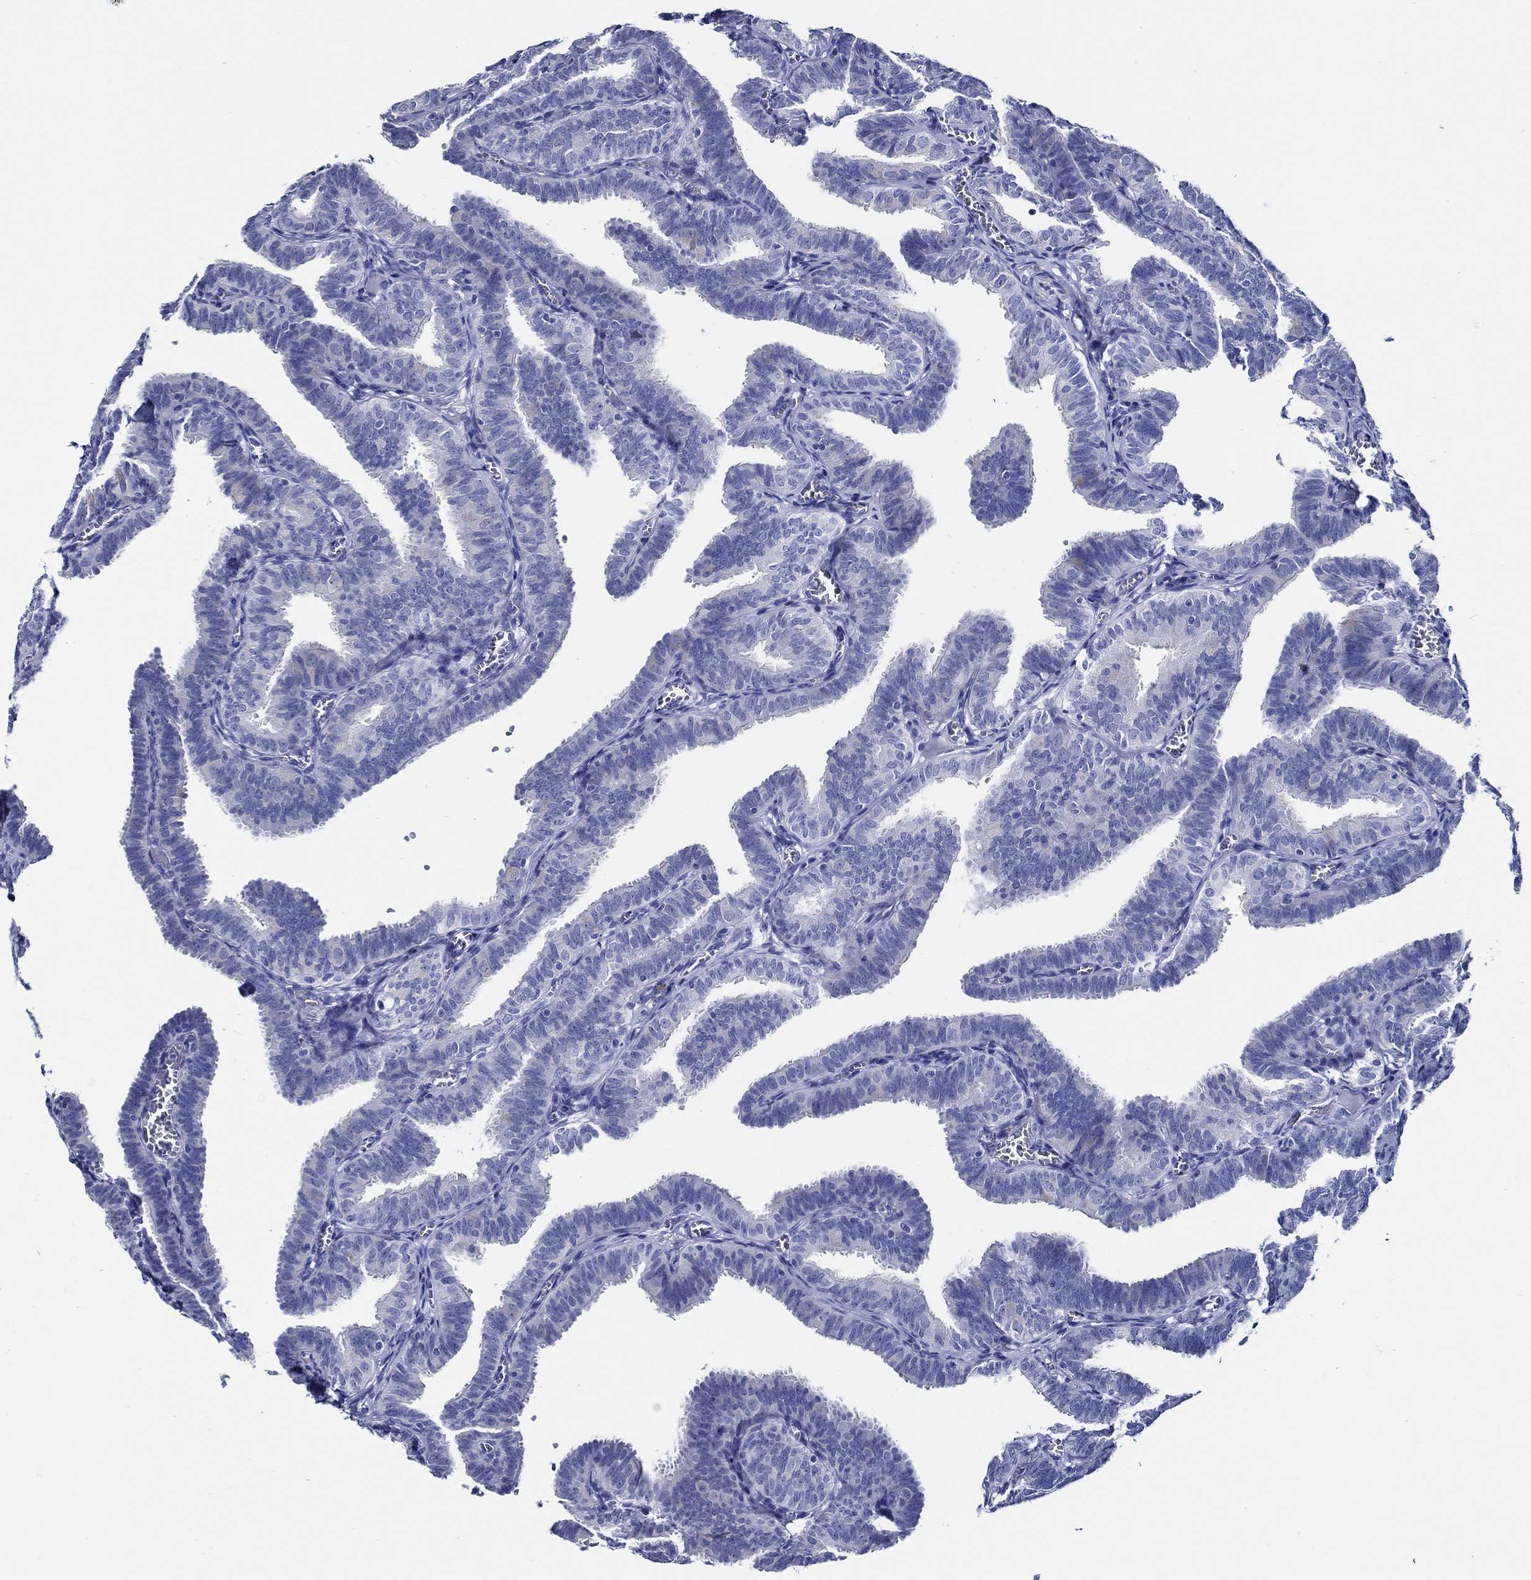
{"staining": {"intensity": "negative", "quantity": "none", "location": "none"}, "tissue": "fallopian tube", "cell_type": "Glandular cells", "image_type": "normal", "snomed": [{"axis": "morphology", "description": "Normal tissue, NOS"}, {"axis": "topography", "description": "Fallopian tube"}], "caption": "DAB (3,3'-diaminobenzidine) immunohistochemical staining of unremarkable fallopian tube shows no significant staining in glandular cells. (Brightfield microscopy of DAB (3,3'-diaminobenzidine) immunohistochemistry at high magnification).", "gene": "WDR62", "patient": {"sex": "female", "age": 25}}